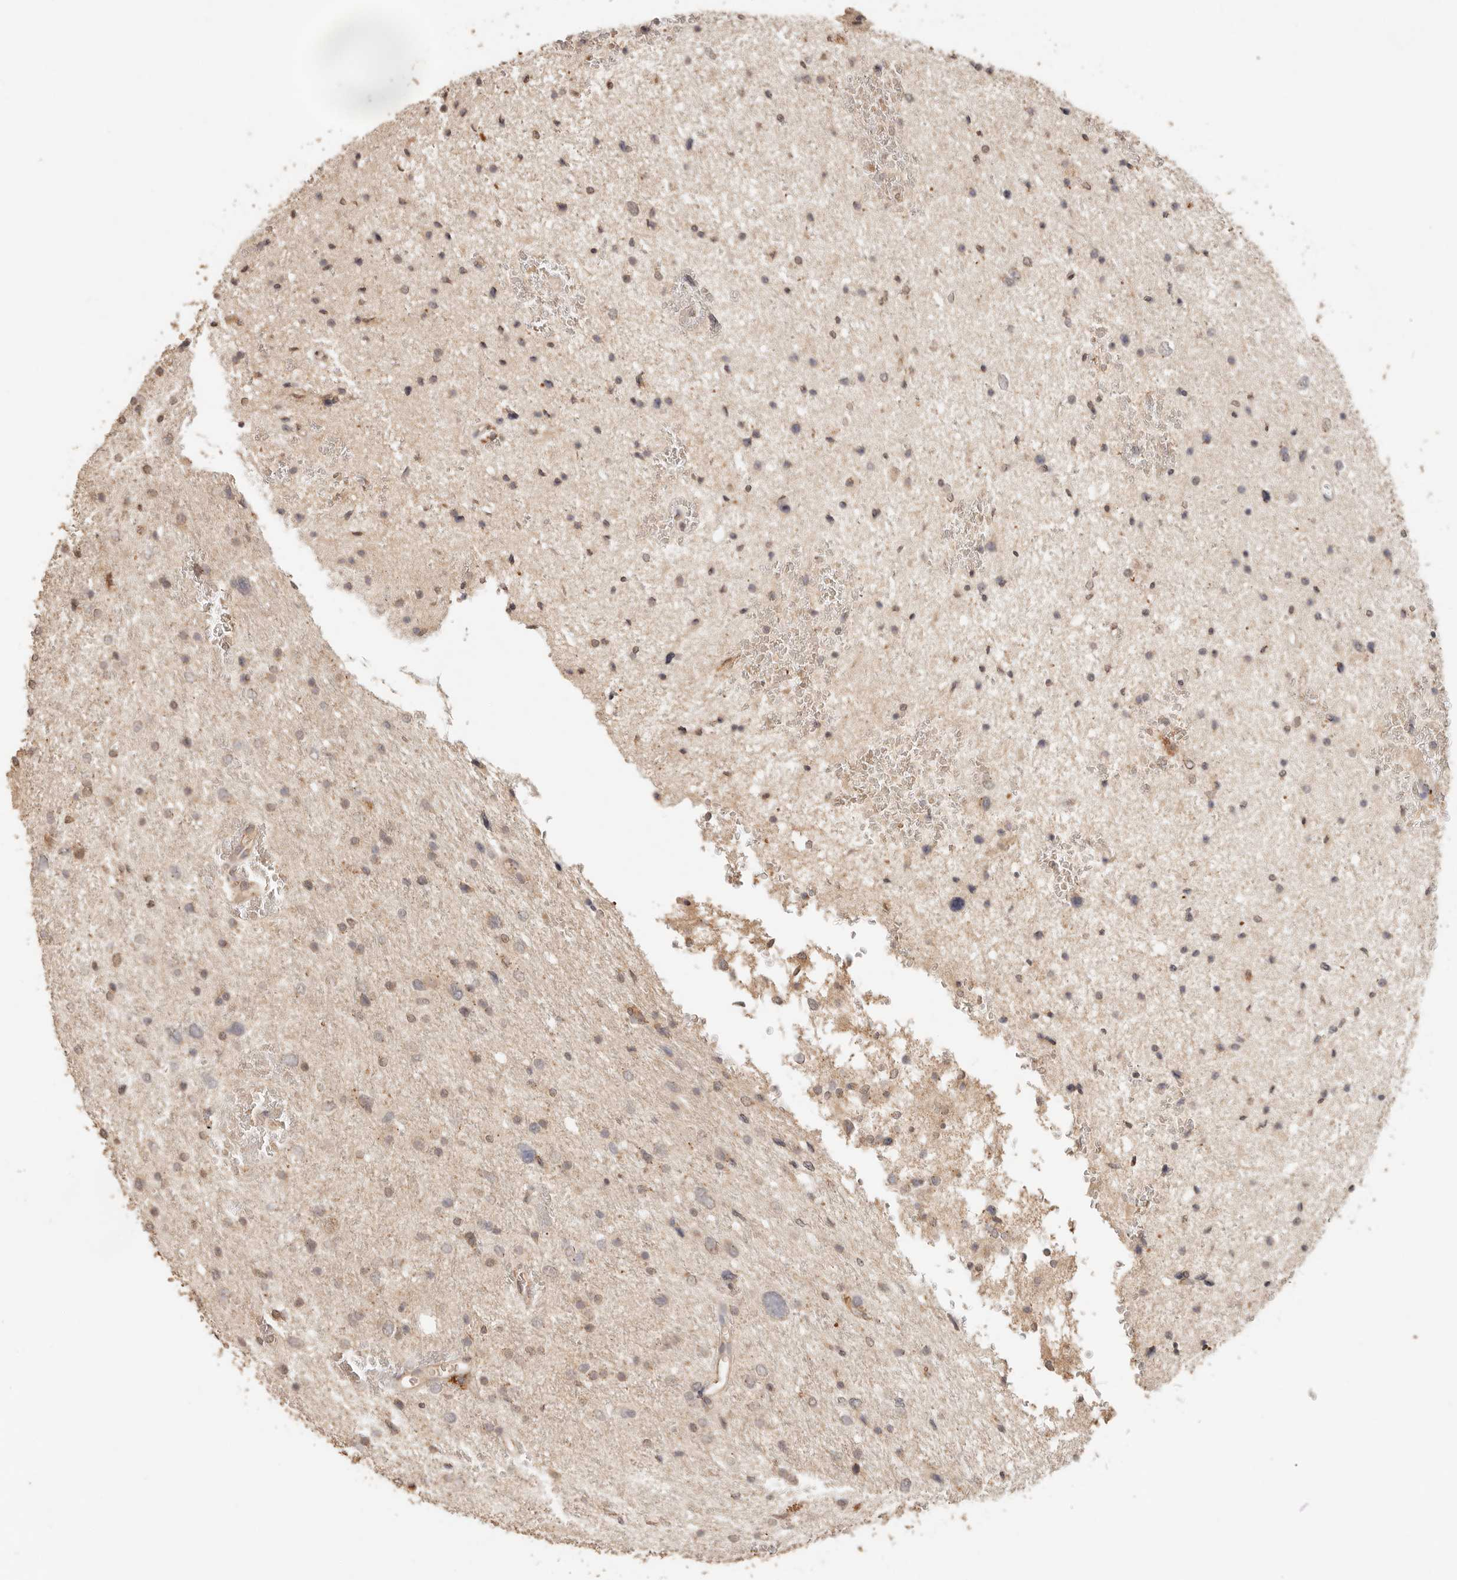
{"staining": {"intensity": "weak", "quantity": "25%-75%", "location": "cytoplasmic/membranous,nuclear"}, "tissue": "glioma", "cell_type": "Tumor cells", "image_type": "cancer", "snomed": [{"axis": "morphology", "description": "Glioma, malignant, Low grade"}, {"axis": "topography", "description": "Cerebral cortex"}], "caption": "There is low levels of weak cytoplasmic/membranous and nuclear positivity in tumor cells of glioma, as demonstrated by immunohistochemical staining (brown color).", "gene": "LMO4", "patient": {"sex": "female", "age": 39}}